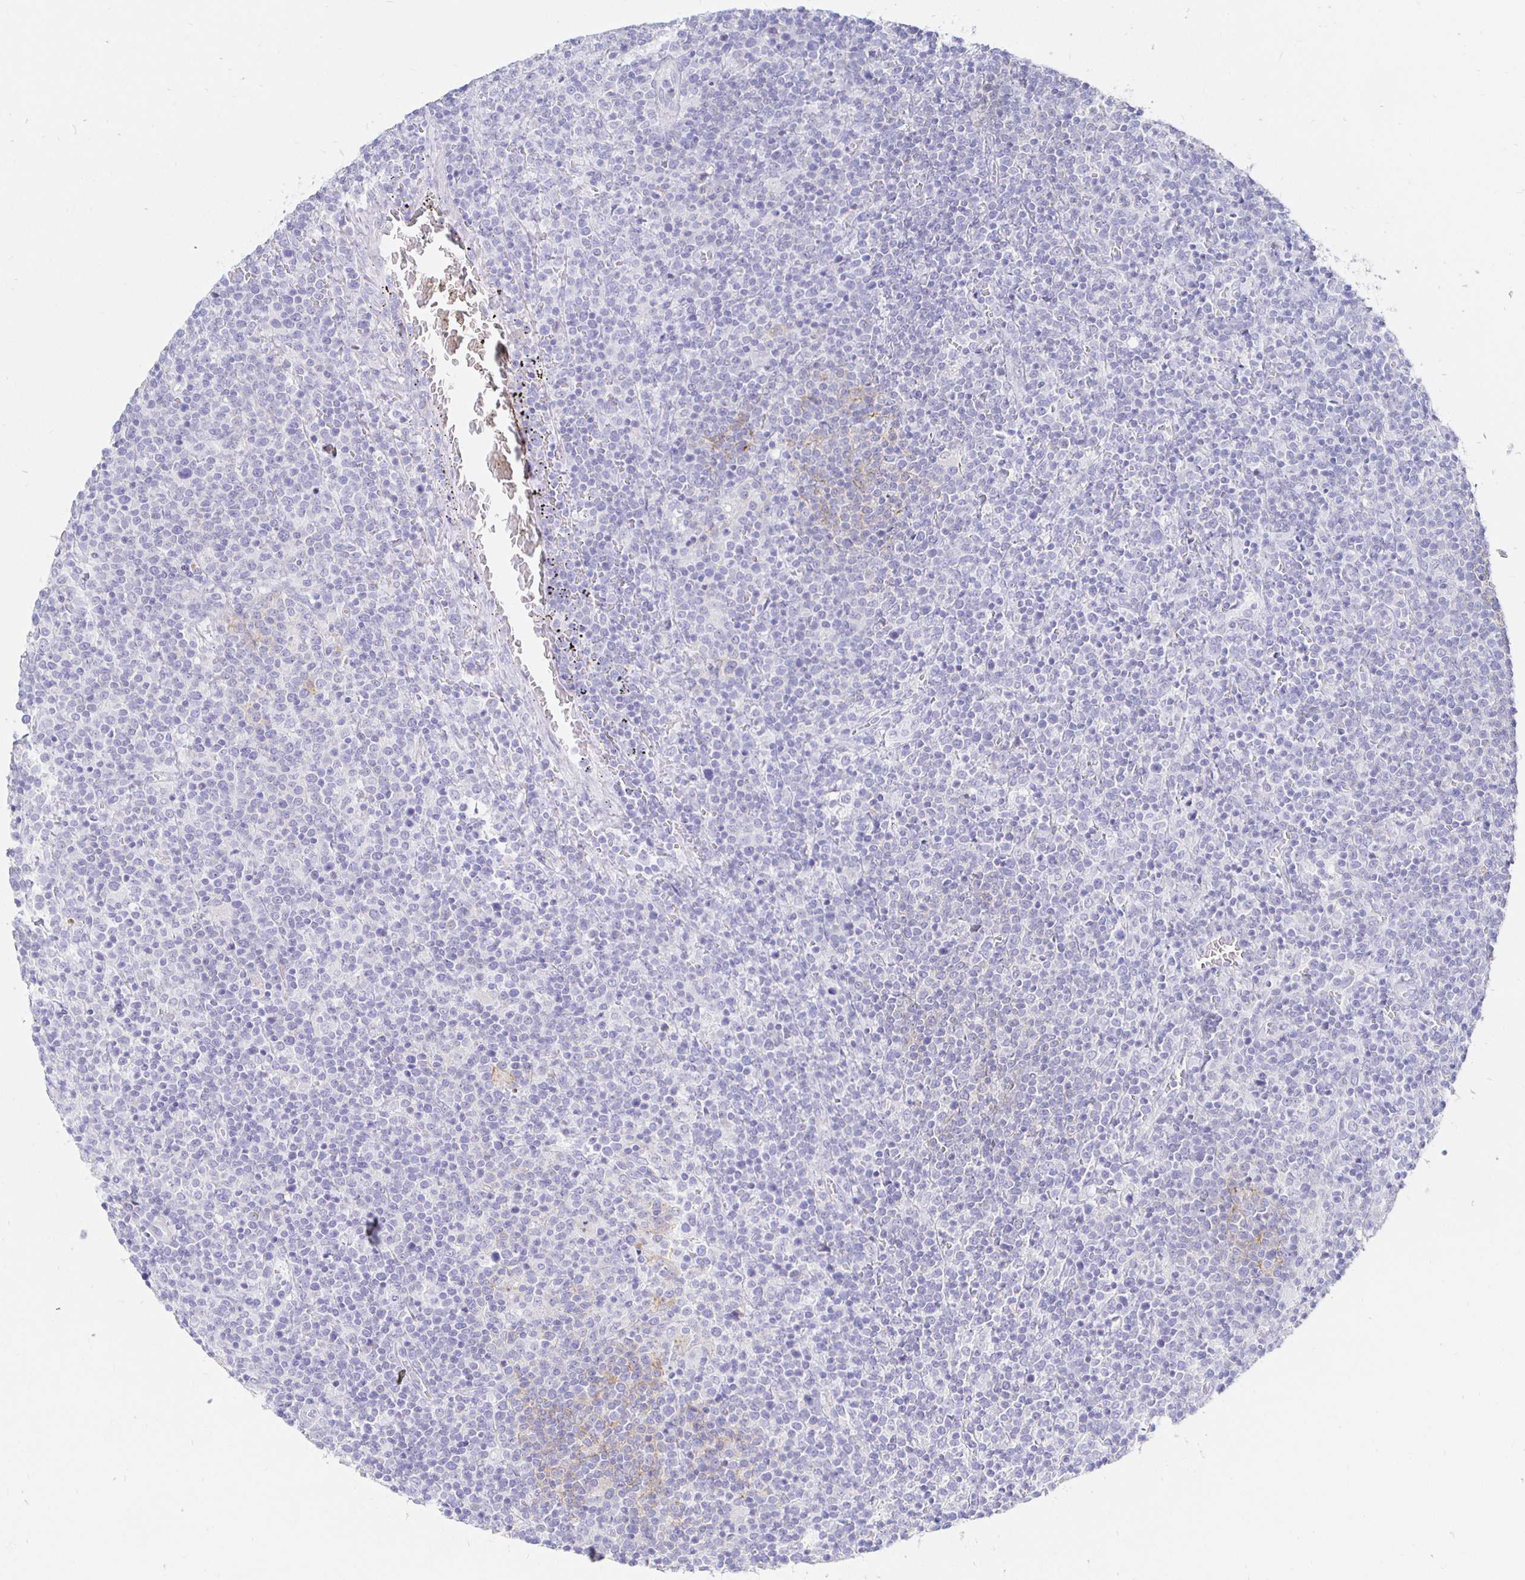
{"staining": {"intensity": "negative", "quantity": "none", "location": "none"}, "tissue": "lymphoma", "cell_type": "Tumor cells", "image_type": "cancer", "snomed": [{"axis": "morphology", "description": "Malignant lymphoma, non-Hodgkin's type, High grade"}, {"axis": "topography", "description": "Lymph node"}], "caption": "IHC image of neoplastic tissue: human lymphoma stained with DAB demonstrates no significant protein positivity in tumor cells.", "gene": "CR2", "patient": {"sex": "male", "age": 61}}